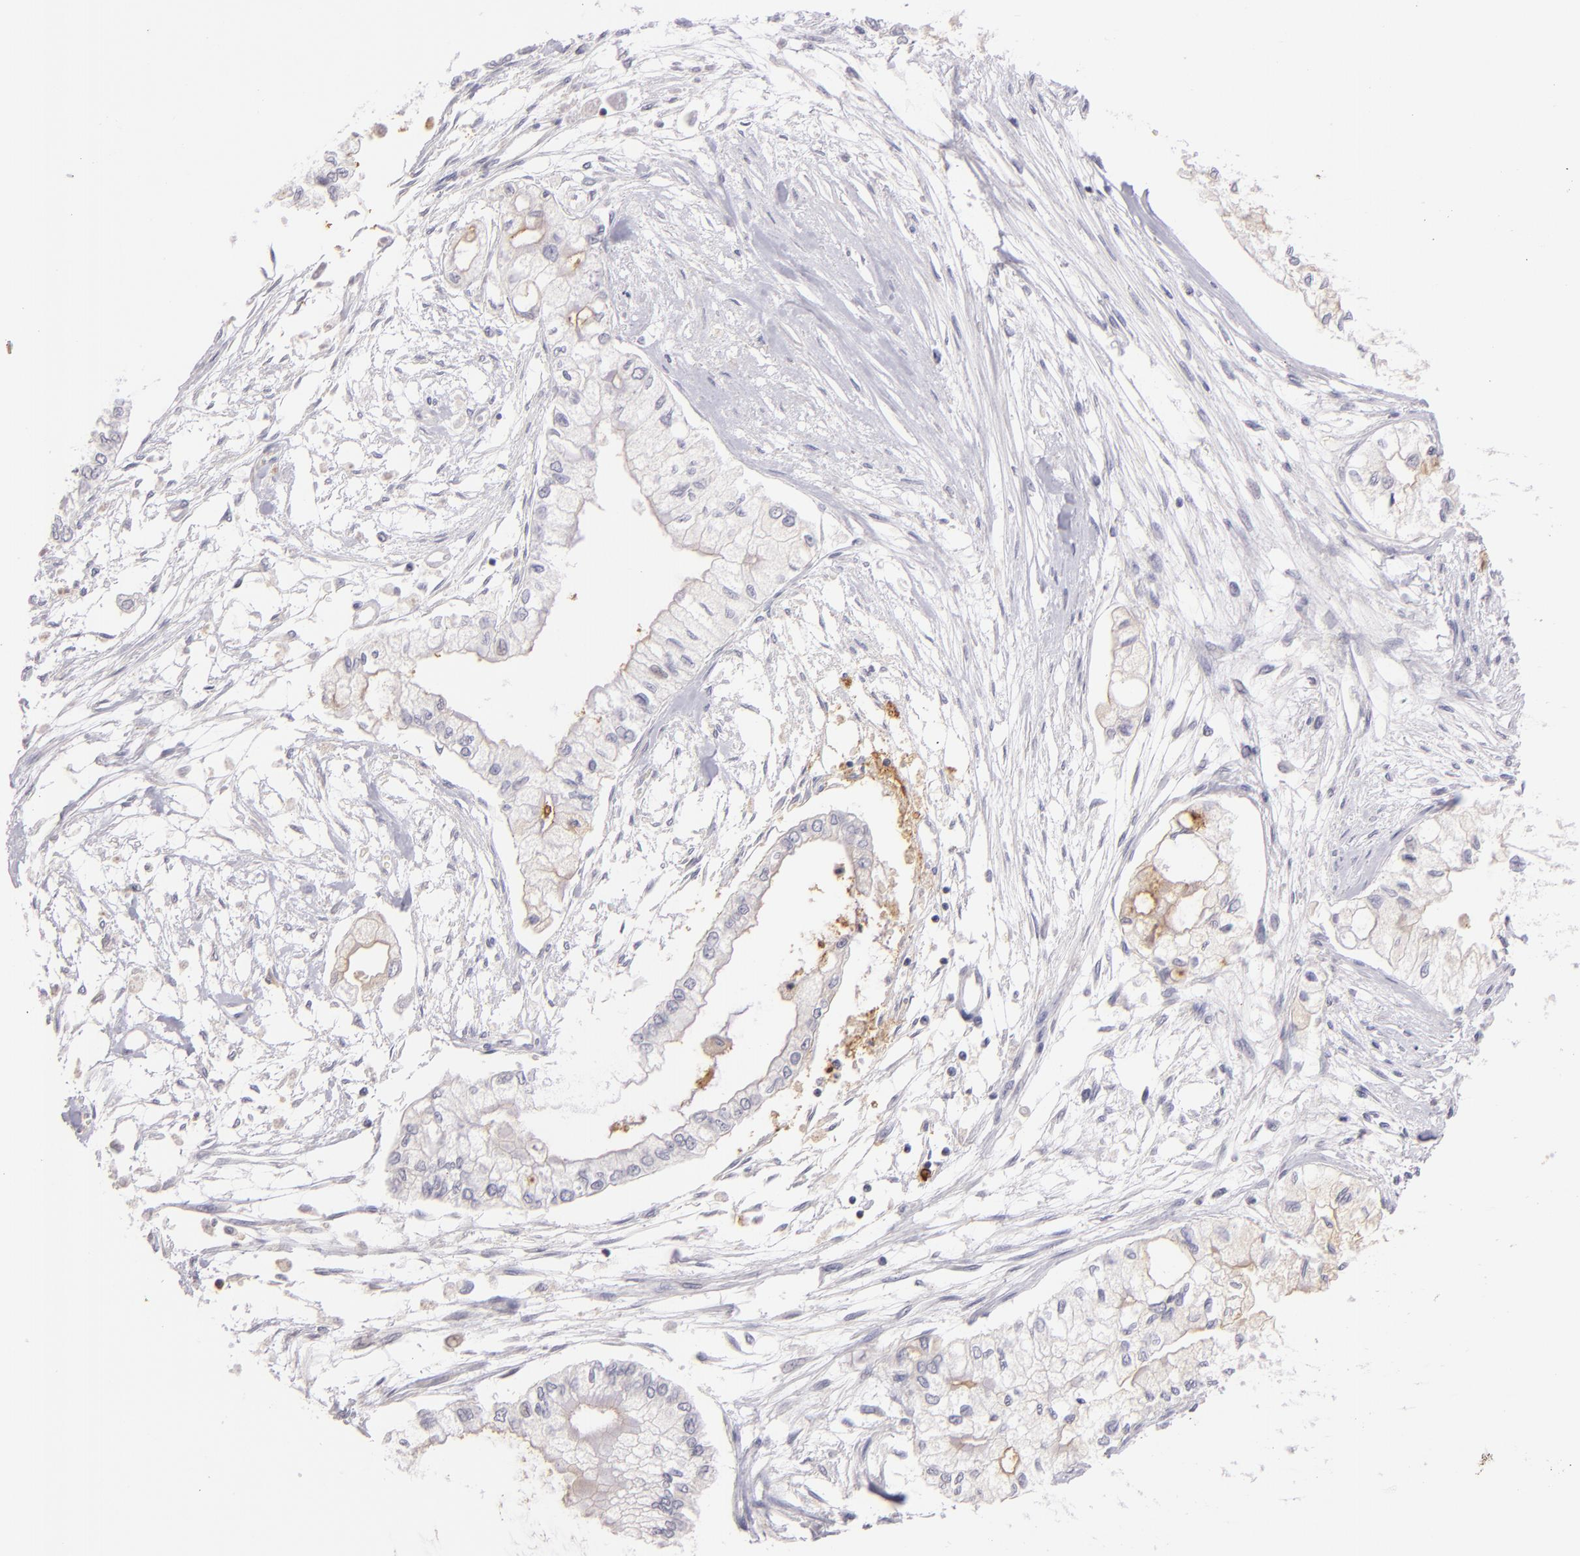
{"staining": {"intensity": "negative", "quantity": "none", "location": "none"}, "tissue": "pancreatic cancer", "cell_type": "Tumor cells", "image_type": "cancer", "snomed": [{"axis": "morphology", "description": "Adenocarcinoma, NOS"}, {"axis": "topography", "description": "Pancreas"}], "caption": "Histopathology image shows no significant protein expression in tumor cells of pancreatic cancer (adenocarcinoma).", "gene": "IL2RA", "patient": {"sex": "male", "age": 79}}